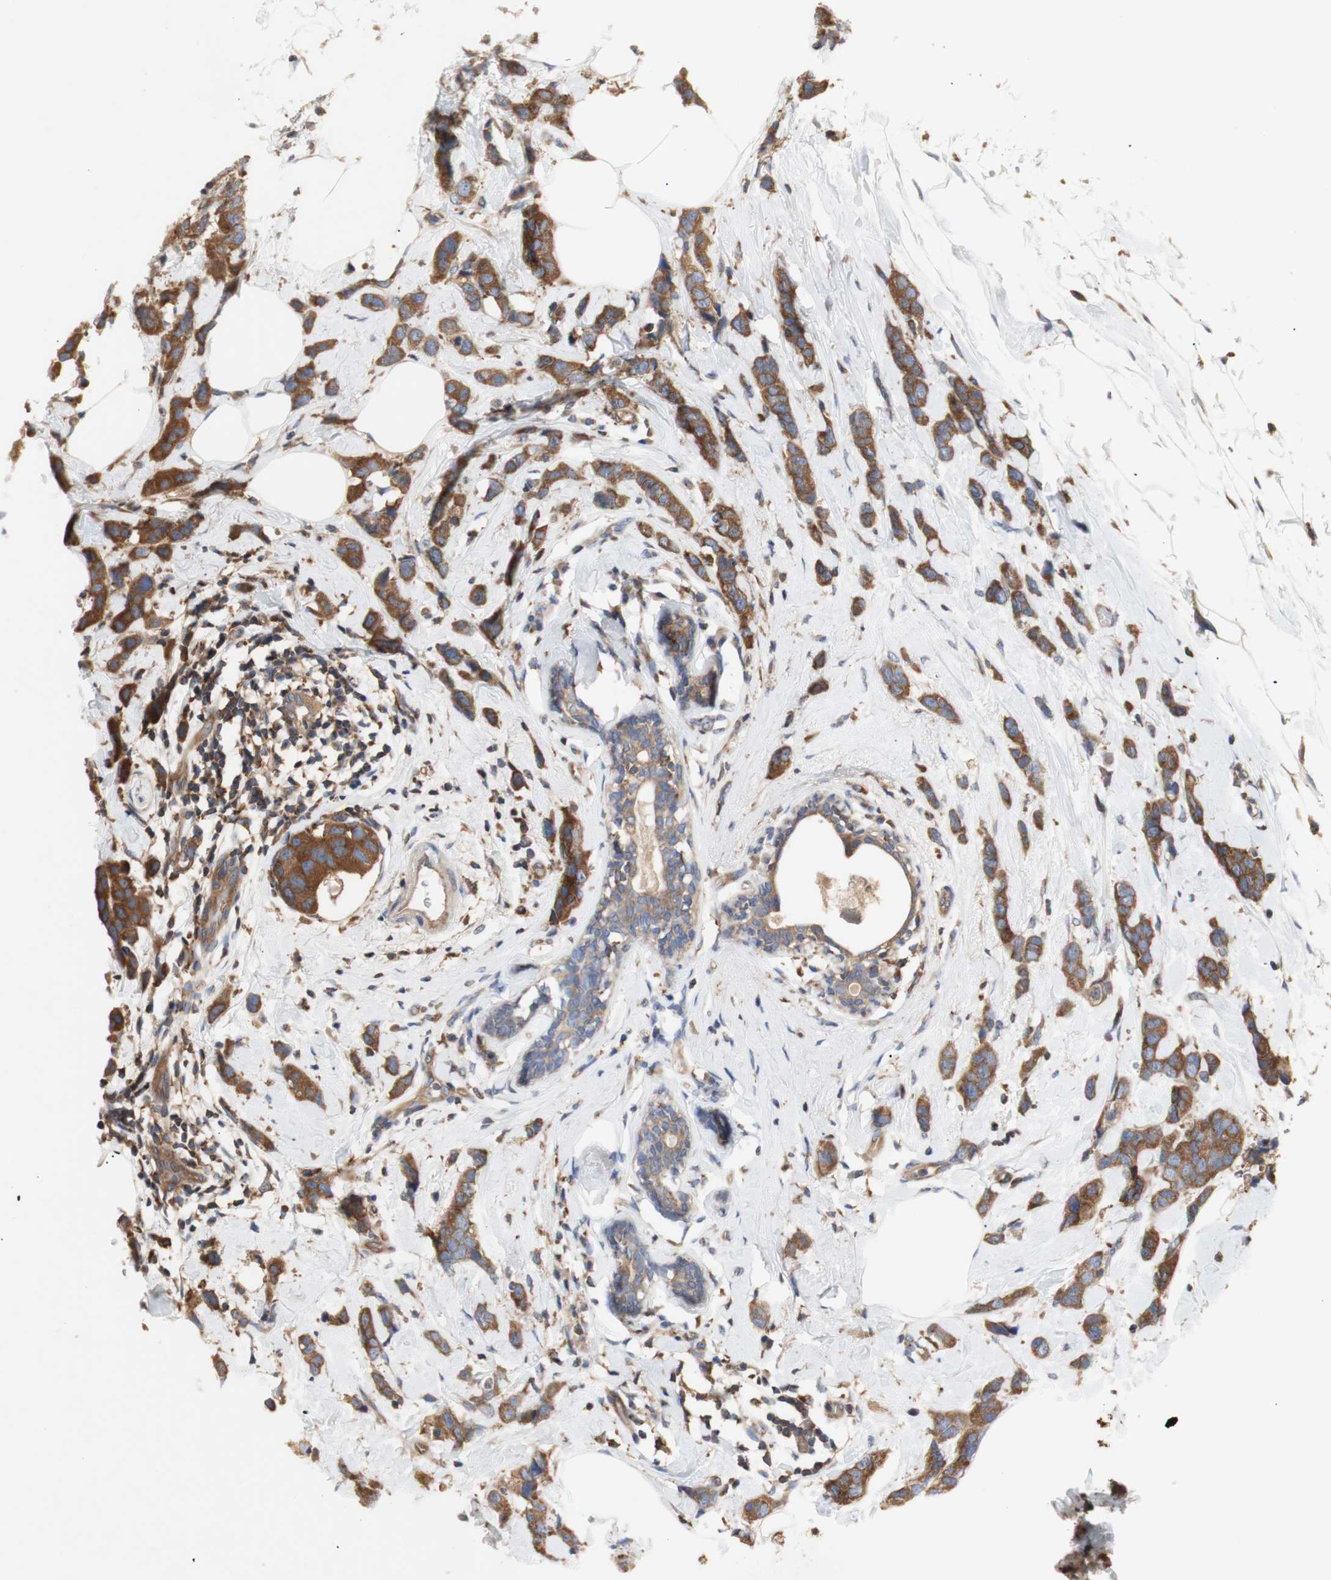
{"staining": {"intensity": "strong", "quantity": ">75%", "location": "cytoplasmic/membranous"}, "tissue": "breast cancer", "cell_type": "Tumor cells", "image_type": "cancer", "snomed": [{"axis": "morphology", "description": "Normal tissue, NOS"}, {"axis": "morphology", "description": "Duct carcinoma"}, {"axis": "topography", "description": "Breast"}], "caption": "Breast cancer was stained to show a protein in brown. There is high levels of strong cytoplasmic/membranous staining in about >75% of tumor cells. Immunohistochemistry stains the protein of interest in brown and the nuclei are stained blue.", "gene": "IKBKG", "patient": {"sex": "female", "age": 50}}